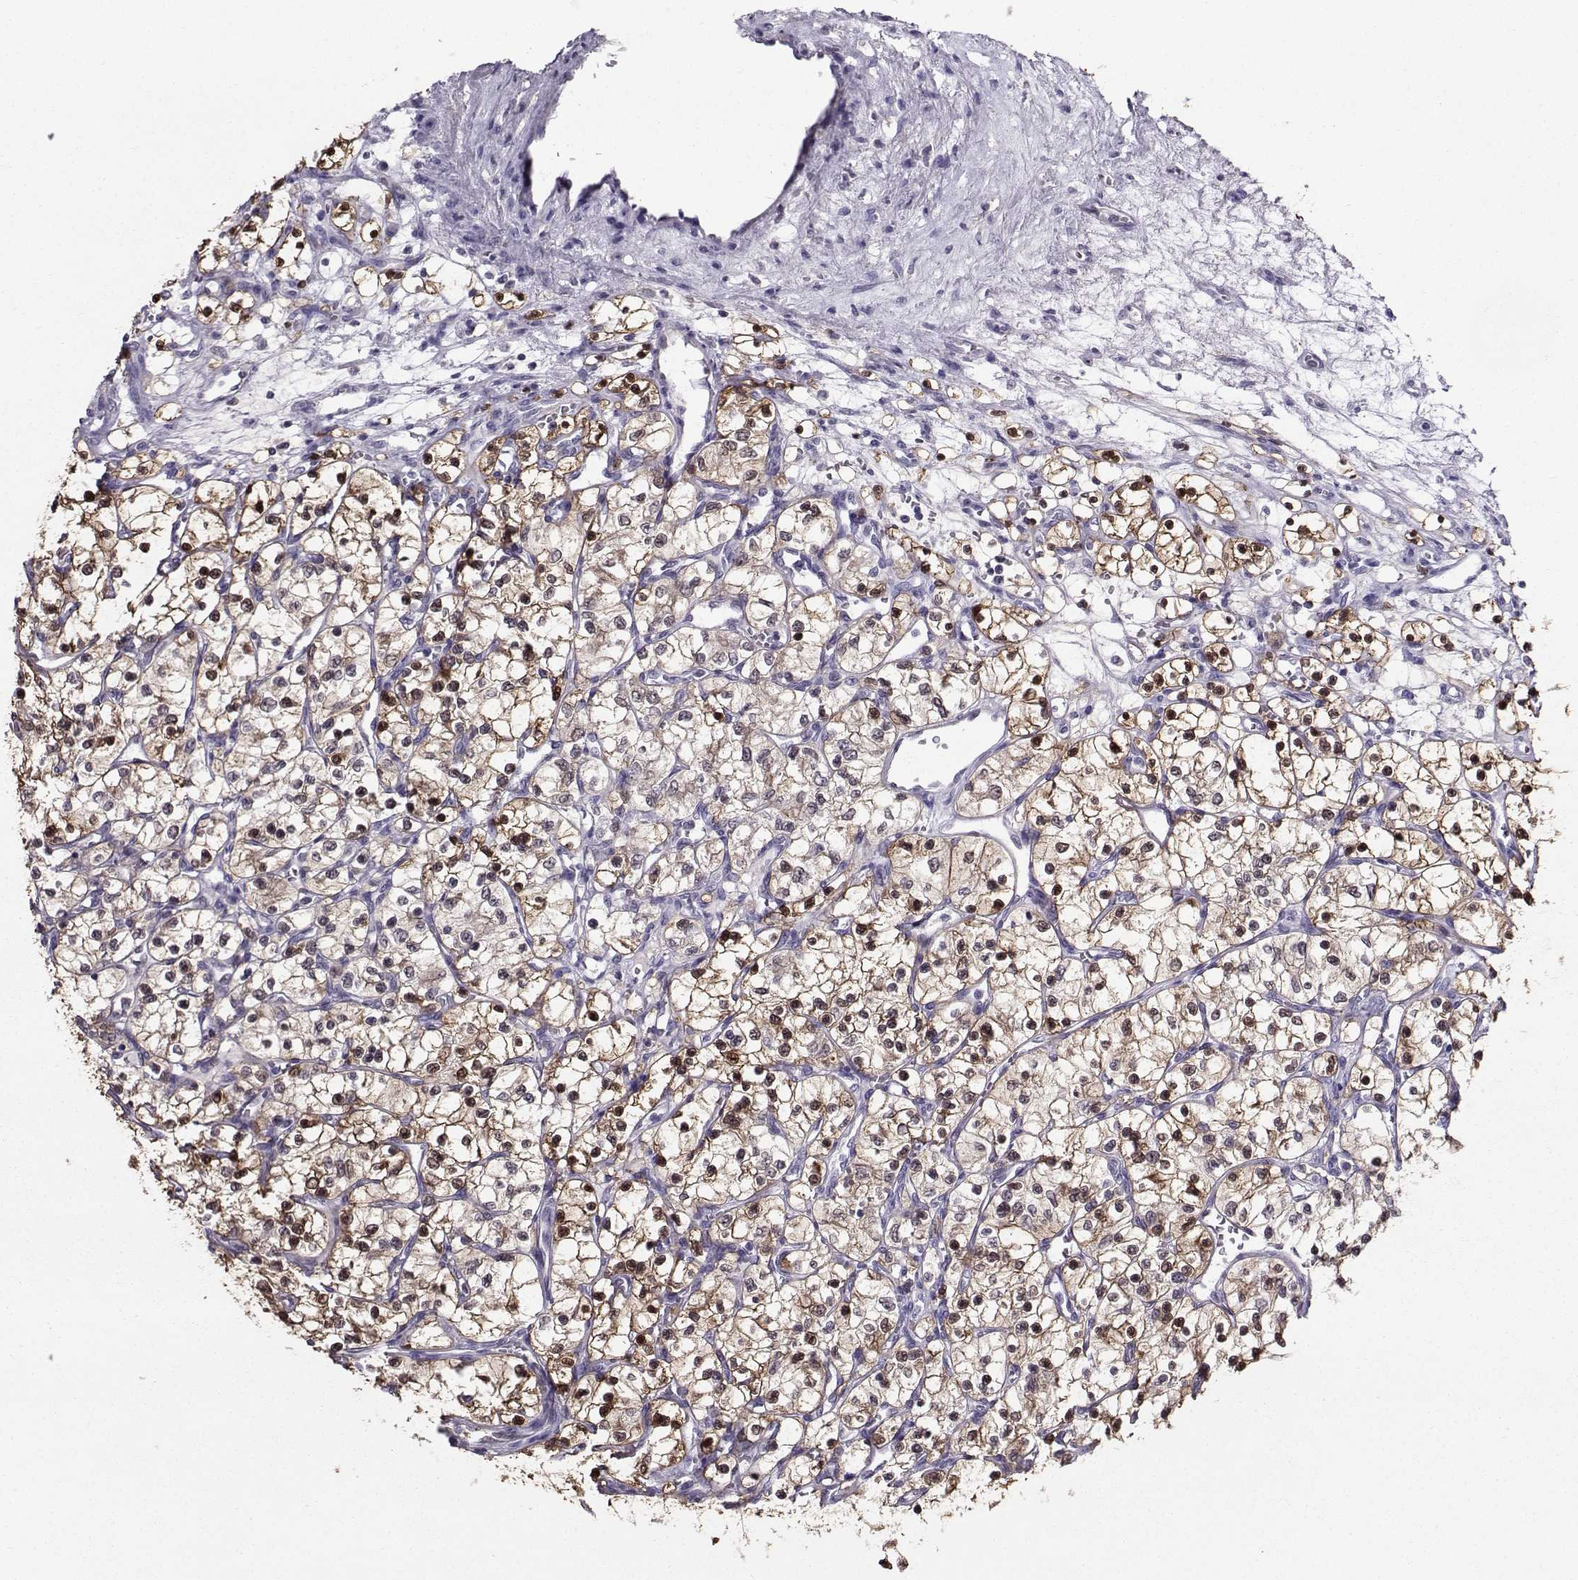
{"staining": {"intensity": "moderate", "quantity": "<25%", "location": "cytoplasmic/membranous,nuclear"}, "tissue": "renal cancer", "cell_type": "Tumor cells", "image_type": "cancer", "snomed": [{"axis": "morphology", "description": "Adenocarcinoma, NOS"}, {"axis": "topography", "description": "Kidney"}], "caption": "Immunohistochemistry of adenocarcinoma (renal) demonstrates low levels of moderate cytoplasmic/membranous and nuclear expression in approximately <25% of tumor cells. The protein is shown in brown color, while the nuclei are stained blue.", "gene": "PGK1", "patient": {"sex": "female", "age": 69}}